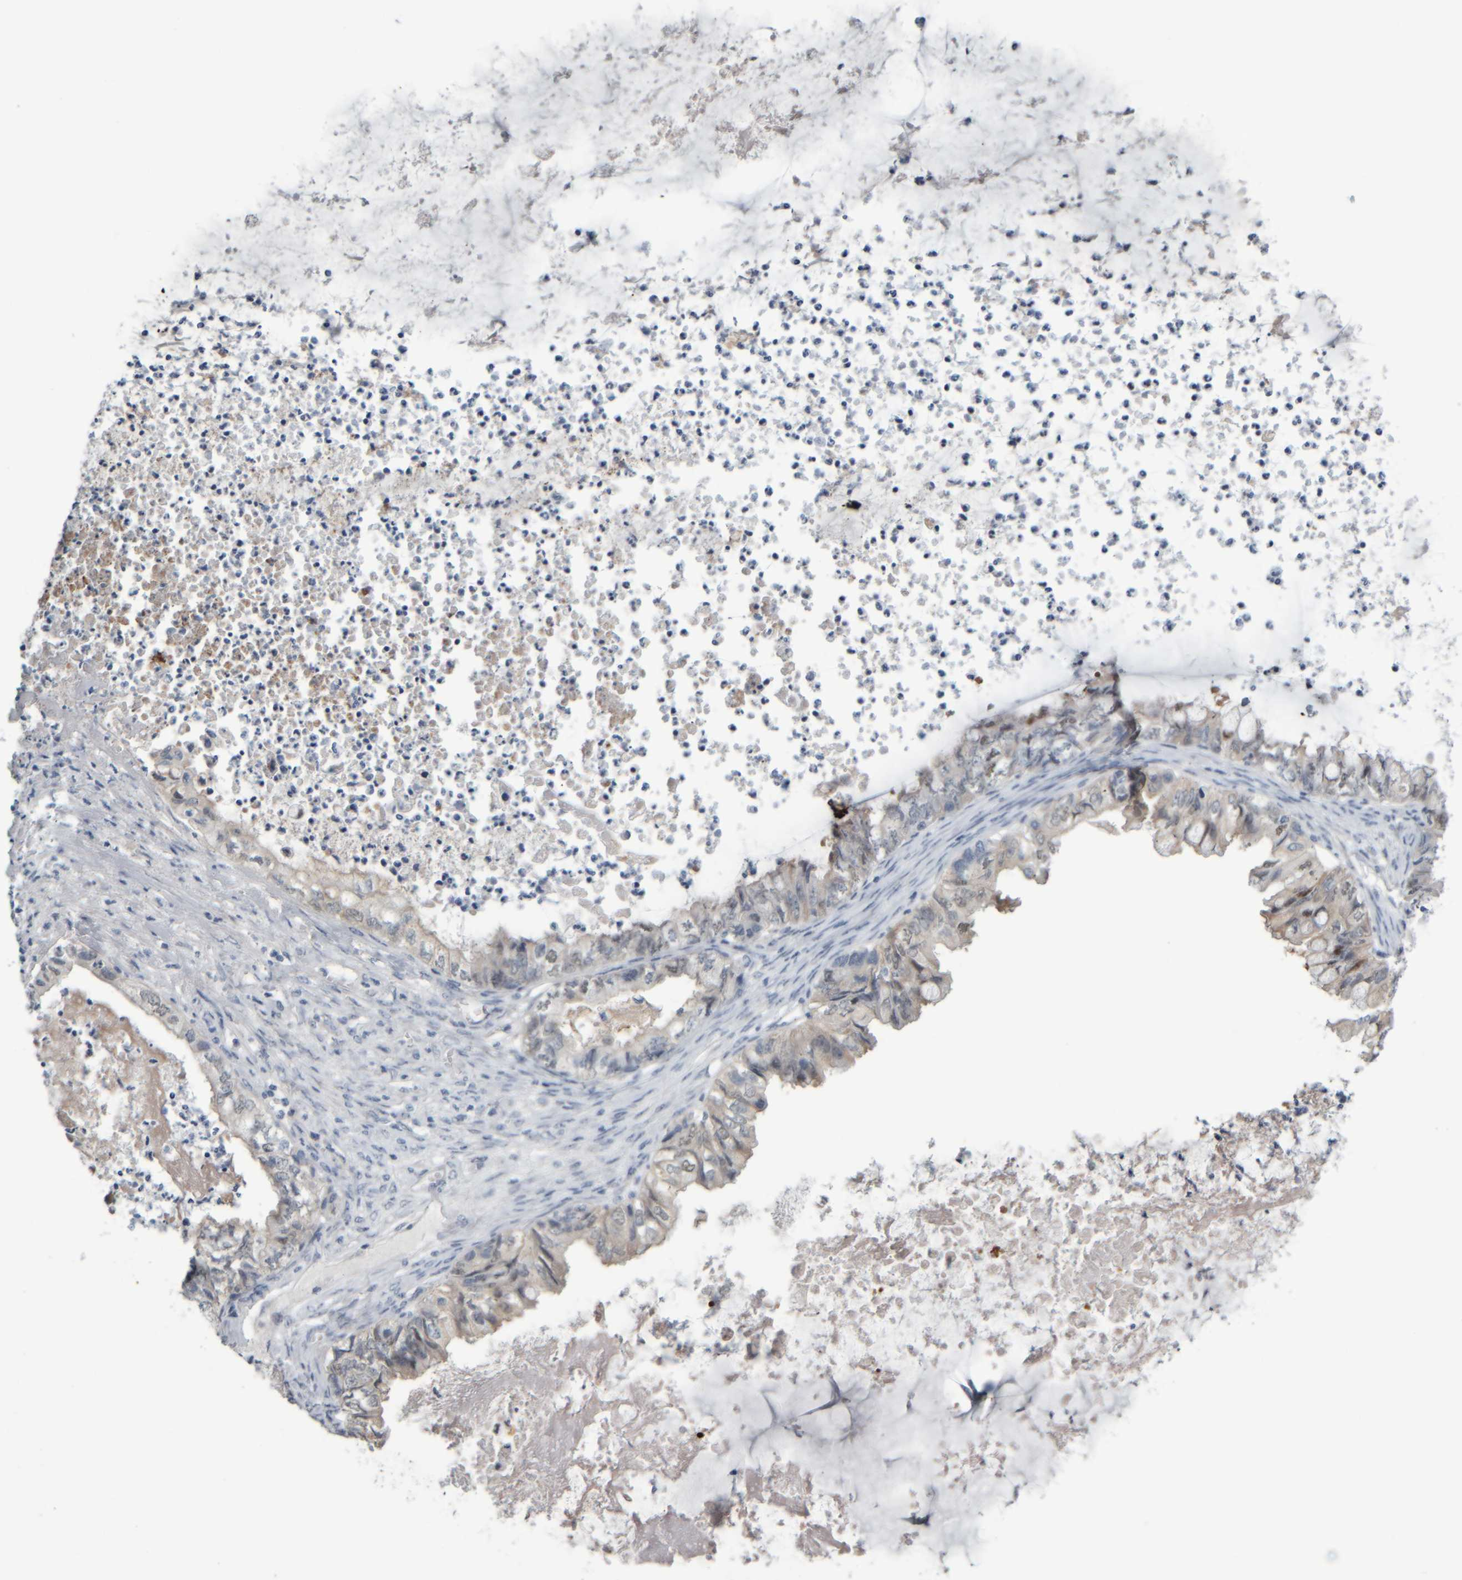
{"staining": {"intensity": "negative", "quantity": "none", "location": "none"}, "tissue": "ovarian cancer", "cell_type": "Tumor cells", "image_type": "cancer", "snomed": [{"axis": "morphology", "description": "Cystadenocarcinoma, mucinous, NOS"}, {"axis": "topography", "description": "Ovary"}], "caption": "Tumor cells show no significant staining in mucinous cystadenocarcinoma (ovarian).", "gene": "COL14A1", "patient": {"sex": "female", "age": 80}}